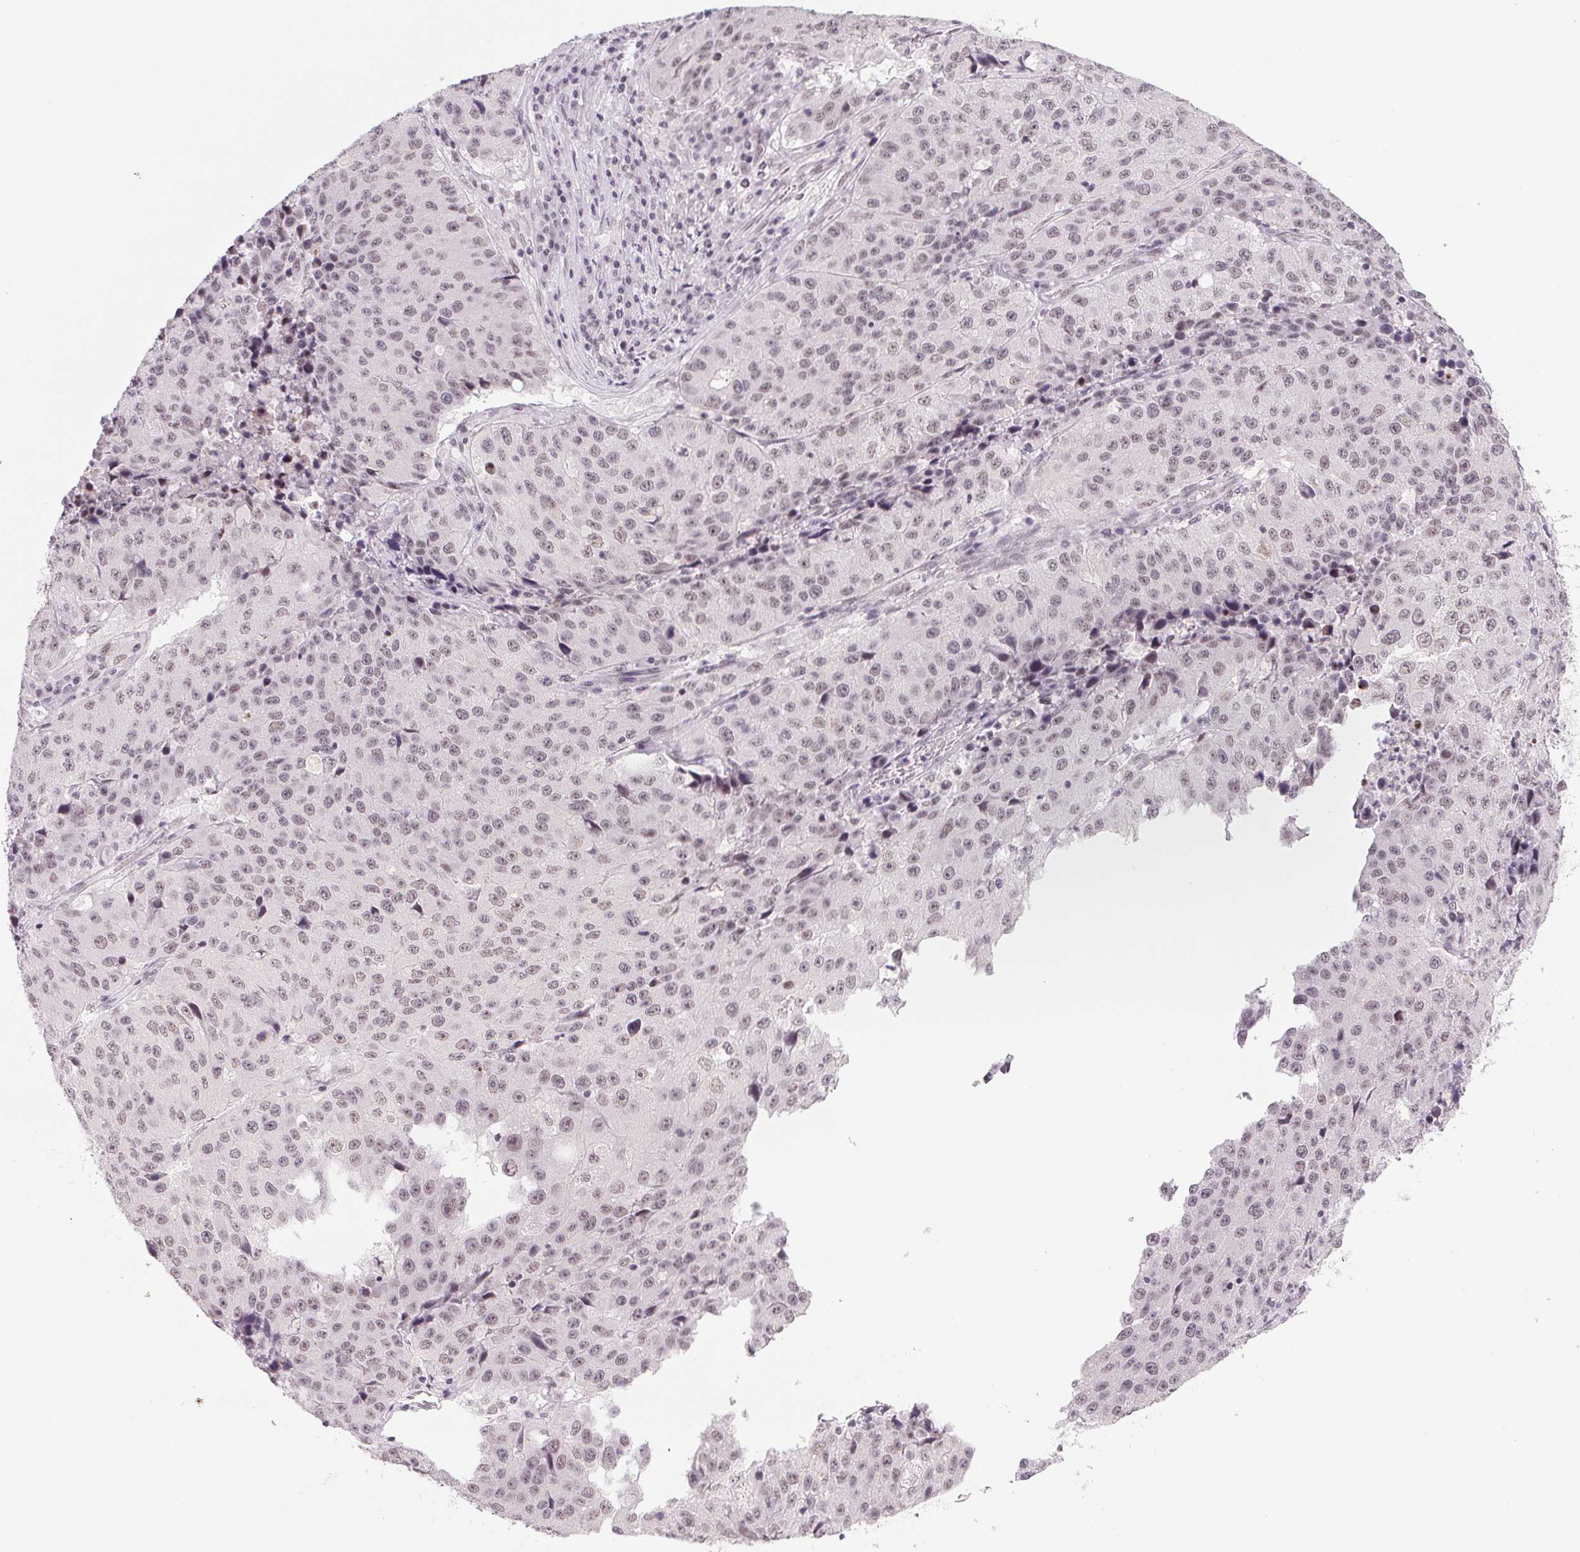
{"staining": {"intensity": "weak", "quantity": "25%-75%", "location": "nuclear"}, "tissue": "stomach cancer", "cell_type": "Tumor cells", "image_type": "cancer", "snomed": [{"axis": "morphology", "description": "Adenocarcinoma, NOS"}, {"axis": "topography", "description": "Stomach"}], "caption": "Immunohistochemistry (IHC) staining of adenocarcinoma (stomach), which demonstrates low levels of weak nuclear staining in approximately 25%-75% of tumor cells indicating weak nuclear protein staining. The staining was performed using DAB (3,3'-diaminobenzidine) (brown) for protein detection and nuclei were counterstained in hematoxylin (blue).", "gene": "SRSF7", "patient": {"sex": "male", "age": 71}}